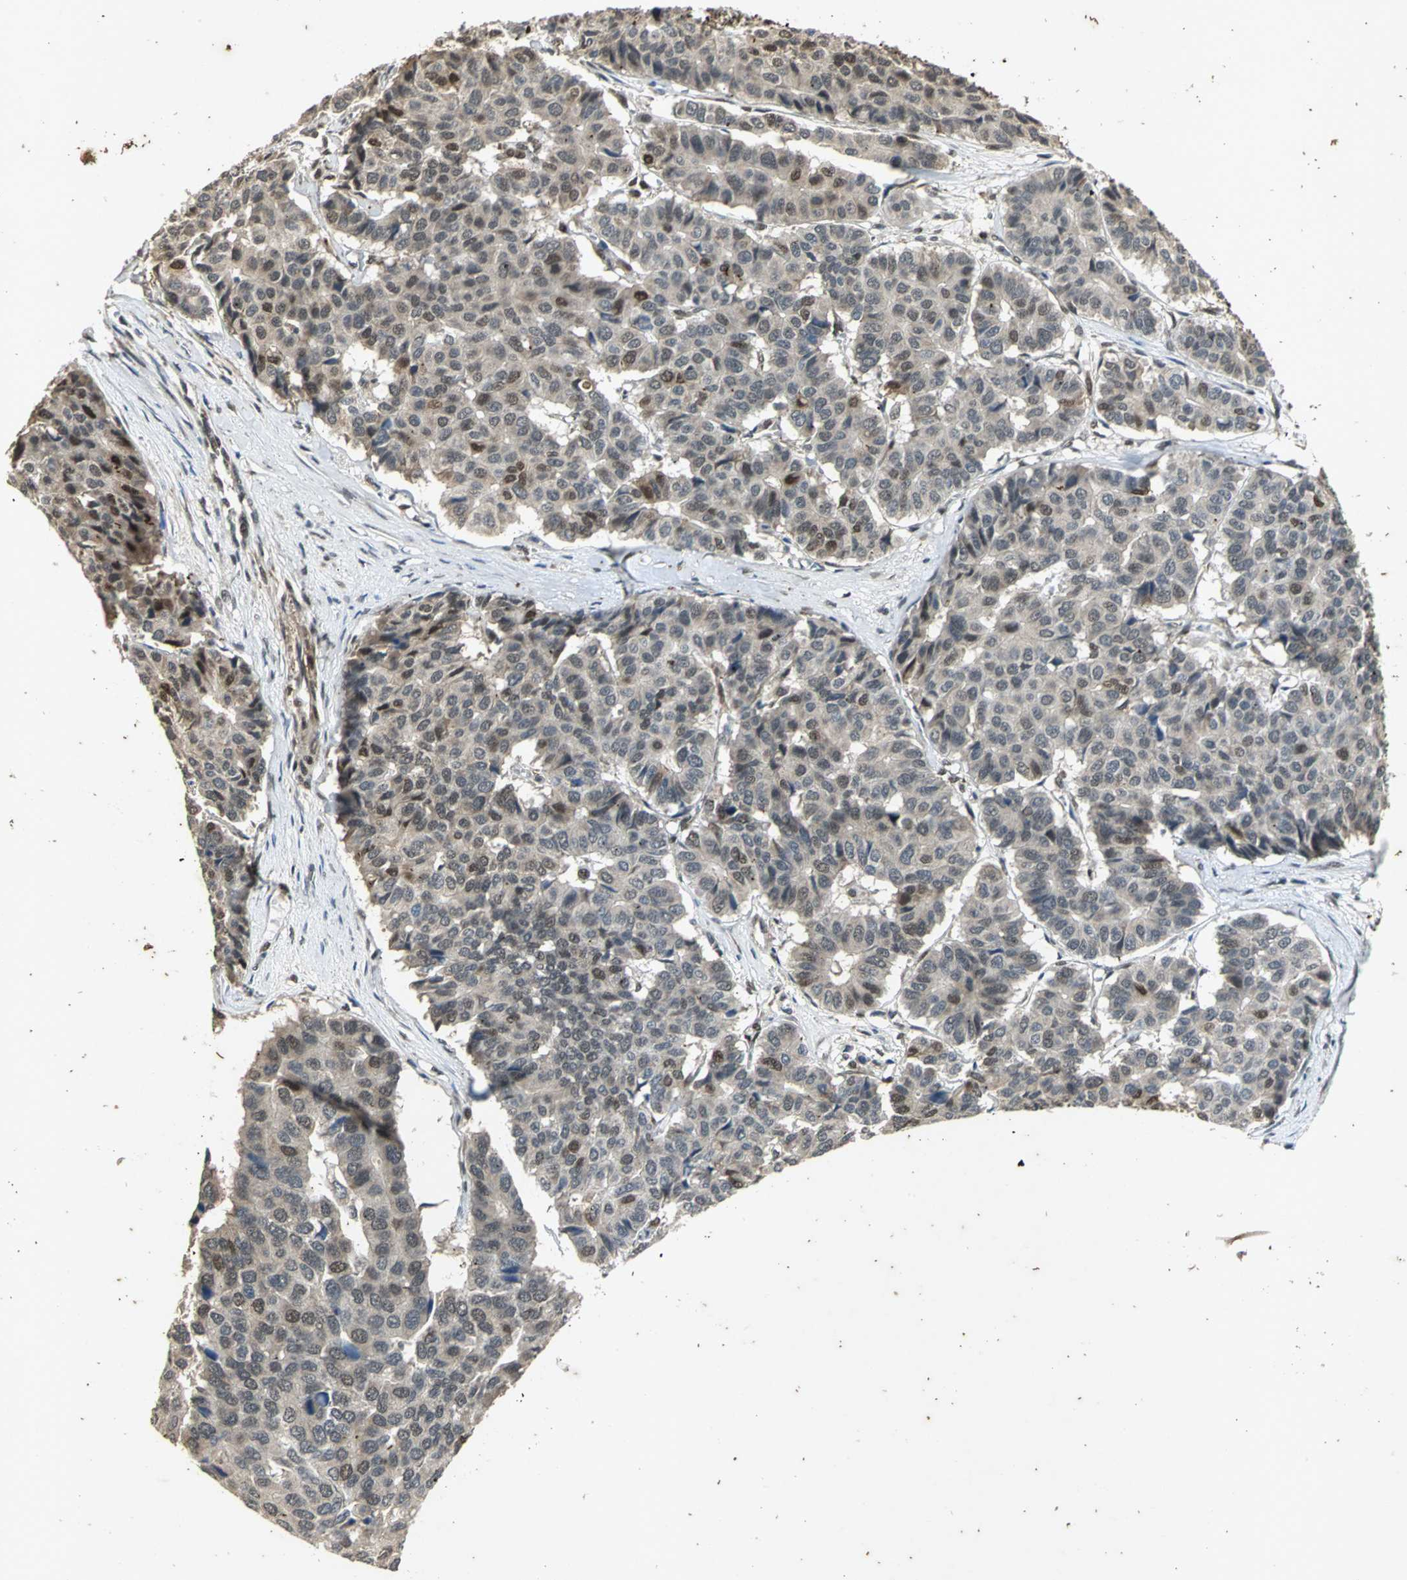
{"staining": {"intensity": "weak", "quantity": "<25%", "location": "cytoplasmic/membranous"}, "tissue": "pancreatic cancer", "cell_type": "Tumor cells", "image_type": "cancer", "snomed": [{"axis": "morphology", "description": "Adenocarcinoma, NOS"}, {"axis": "topography", "description": "Pancreas"}], "caption": "Tumor cells are negative for protein expression in human adenocarcinoma (pancreatic).", "gene": "NOTCH3", "patient": {"sex": "male", "age": 50}}